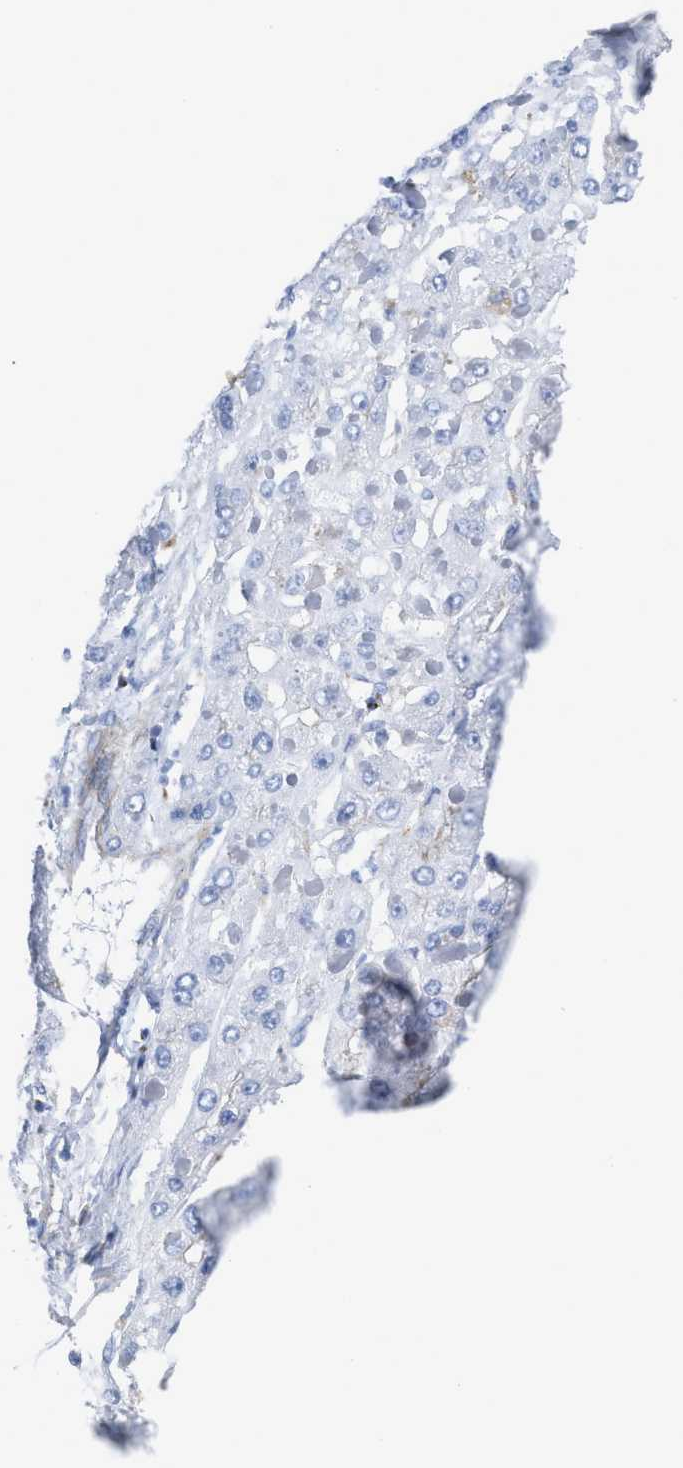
{"staining": {"intensity": "negative", "quantity": "none", "location": "none"}, "tissue": "liver cancer", "cell_type": "Tumor cells", "image_type": "cancer", "snomed": [{"axis": "morphology", "description": "Carcinoma, Hepatocellular, NOS"}, {"axis": "topography", "description": "Liver"}], "caption": "Immunohistochemistry of liver hepatocellular carcinoma demonstrates no positivity in tumor cells. (DAB immunohistochemistry (IHC) with hematoxylin counter stain).", "gene": "PRMT2", "patient": {"sex": "female", "age": 73}}